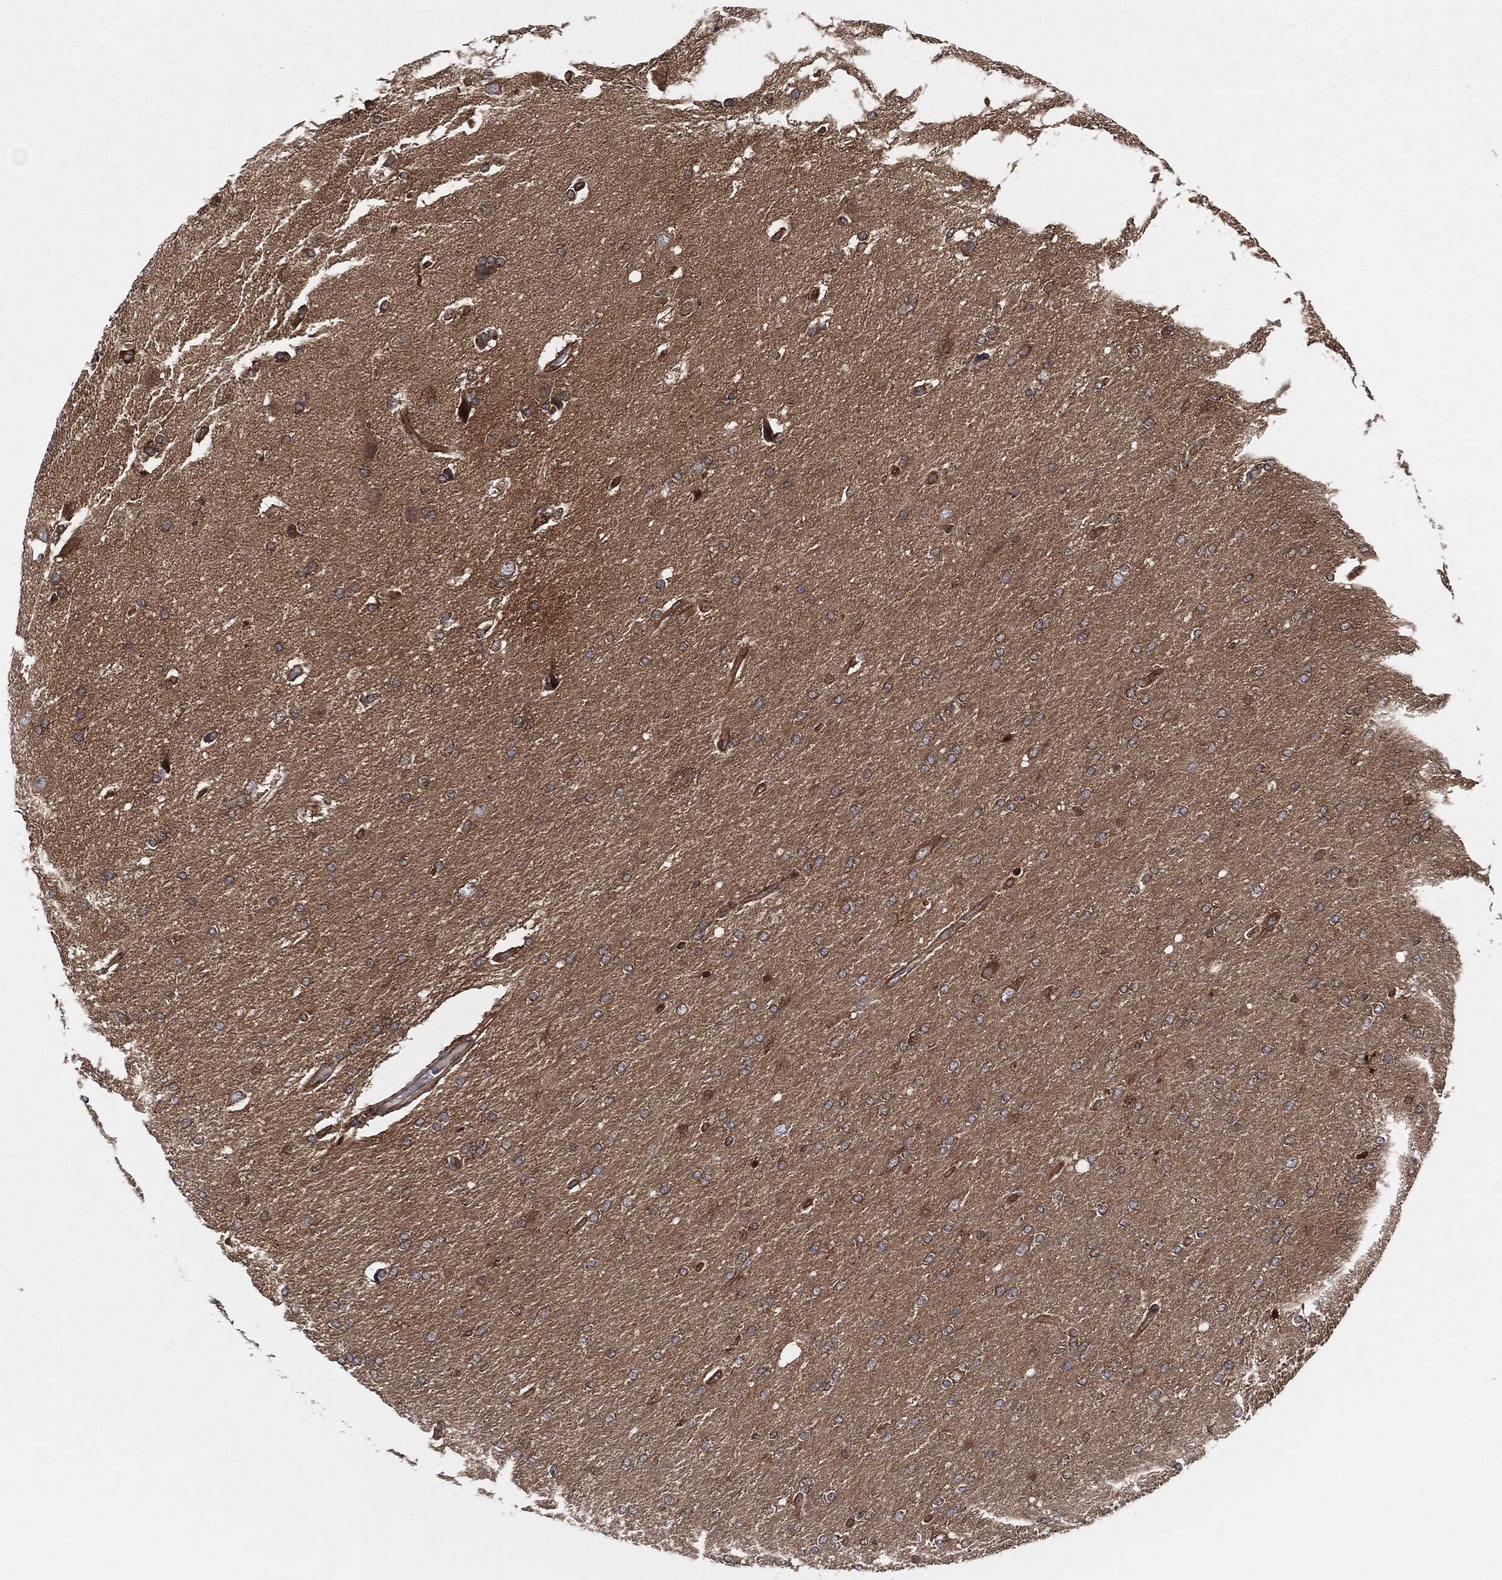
{"staining": {"intensity": "weak", "quantity": "<25%", "location": "cytoplasmic/membranous"}, "tissue": "glioma", "cell_type": "Tumor cells", "image_type": "cancer", "snomed": [{"axis": "morphology", "description": "Glioma, malignant, High grade"}, {"axis": "topography", "description": "Cerebral cortex"}], "caption": "This is a micrograph of immunohistochemistry (IHC) staining of glioma, which shows no staining in tumor cells. The staining was performed using DAB (3,3'-diaminobenzidine) to visualize the protein expression in brown, while the nuclei were stained in blue with hematoxylin (Magnification: 20x).", "gene": "XPNPEP1", "patient": {"sex": "male", "age": 70}}